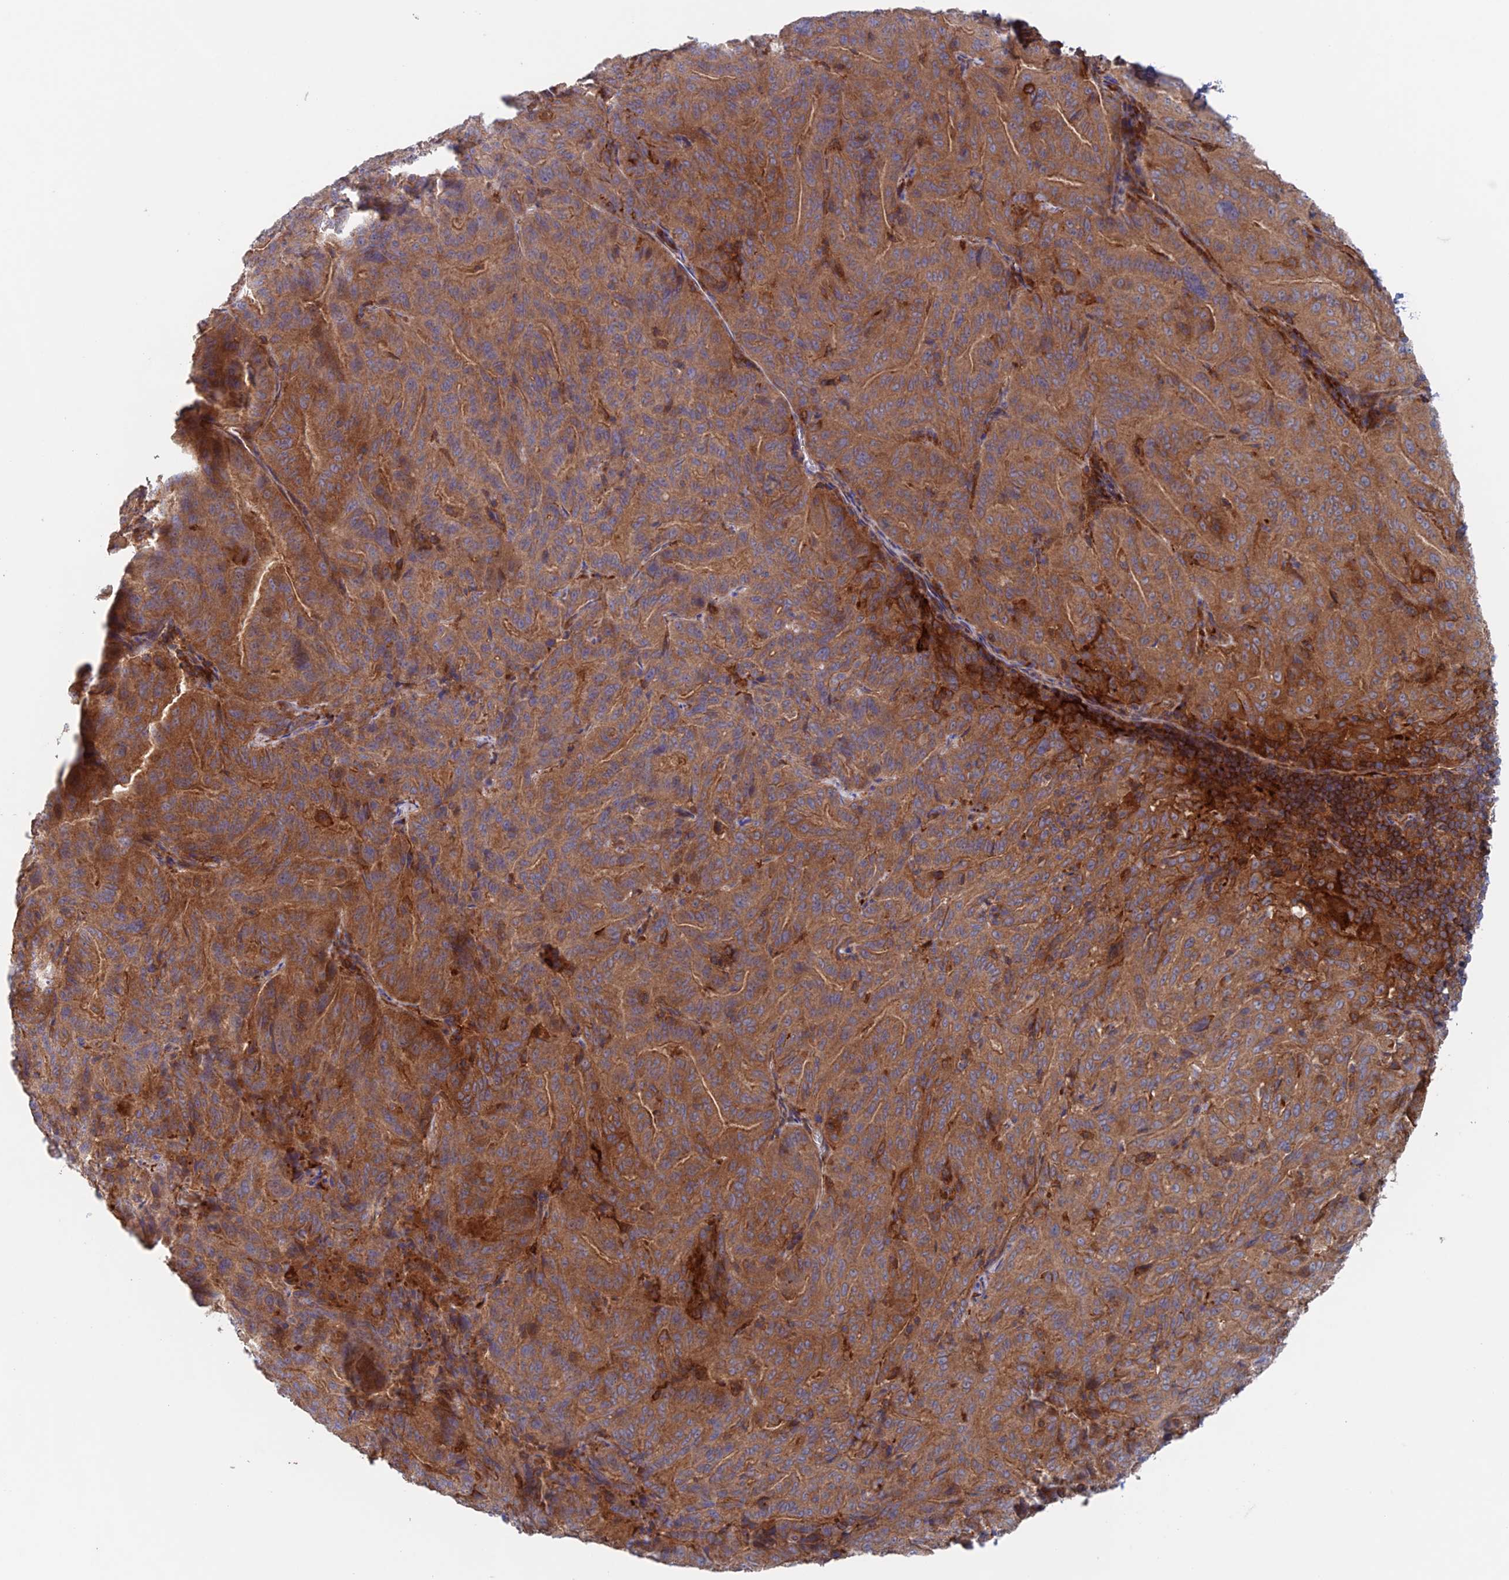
{"staining": {"intensity": "moderate", "quantity": ">75%", "location": "cytoplasmic/membranous"}, "tissue": "pancreatic cancer", "cell_type": "Tumor cells", "image_type": "cancer", "snomed": [{"axis": "morphology", "description": "Adenocarcinoma, NOS"}, {"axis": "topography", "description": "Pancreas"}], "caption": "This is a photomicrograph of IHC staining of pancreatic cancer, which shows moderate staining in the cytoplasmic/membranous of tumor cells.", "gene": "NUDT16L1", "patient": {"sex": "male", "age": 63}}